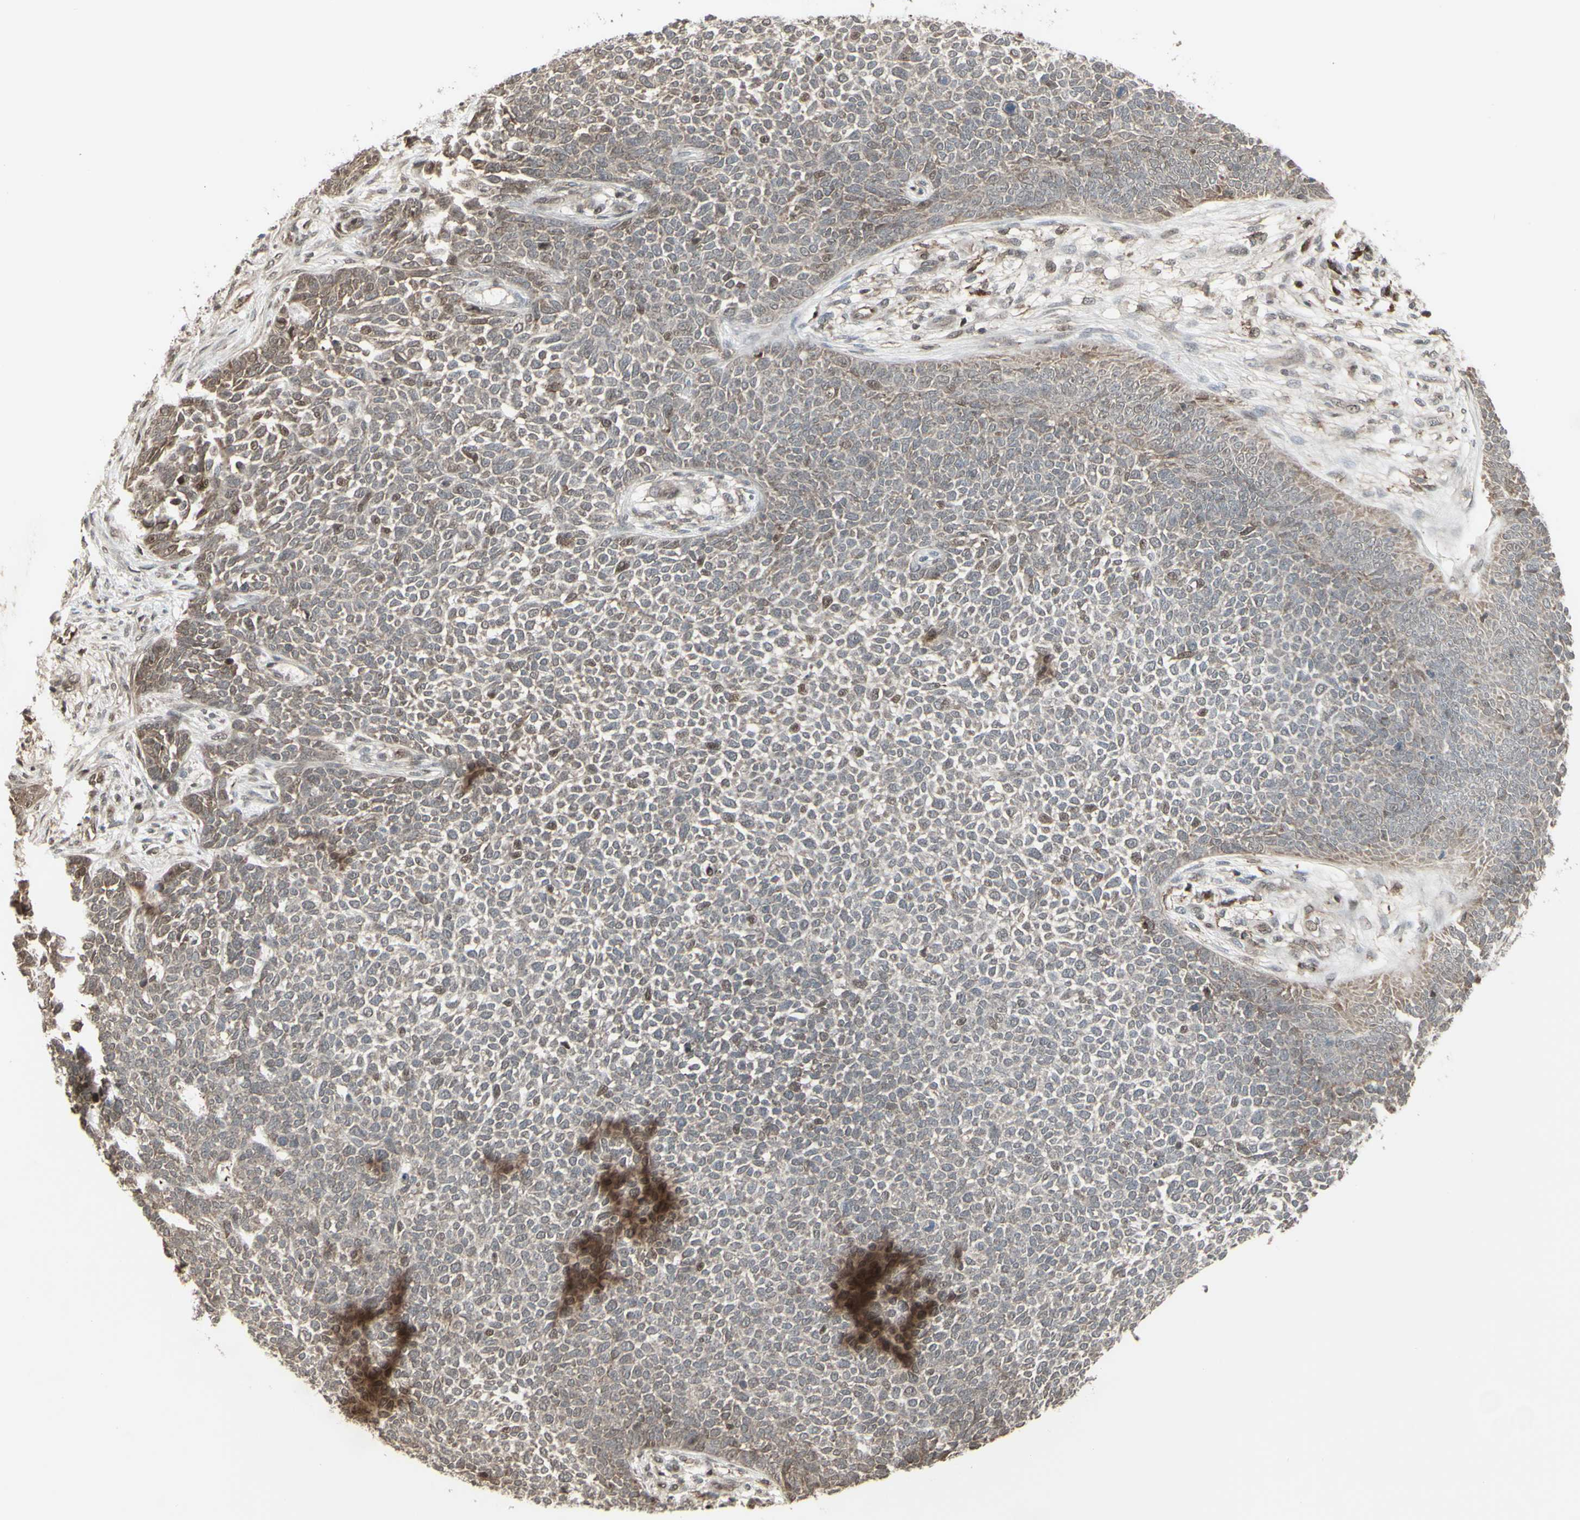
{"staining": {"intensity": "weak", "quantity": "25%-75%", "location": "nuclear"}, "tissue": "skin cancer", "cell_type": "Tumor cells", "image_type": "cancer", "snomed": [{"axis": "morphology", "description": "Basal cell carcinoma"}, {"axis": "topography", "description": "Skin"}], "caption": "Brown immunohistochemical staining in human basal cell carcinoma (skin) shows weak nuclear expression in approximately 25%-75% of tumor cells.", "gene": "CD33", "patient": {"sex": "female", "age": 84}}